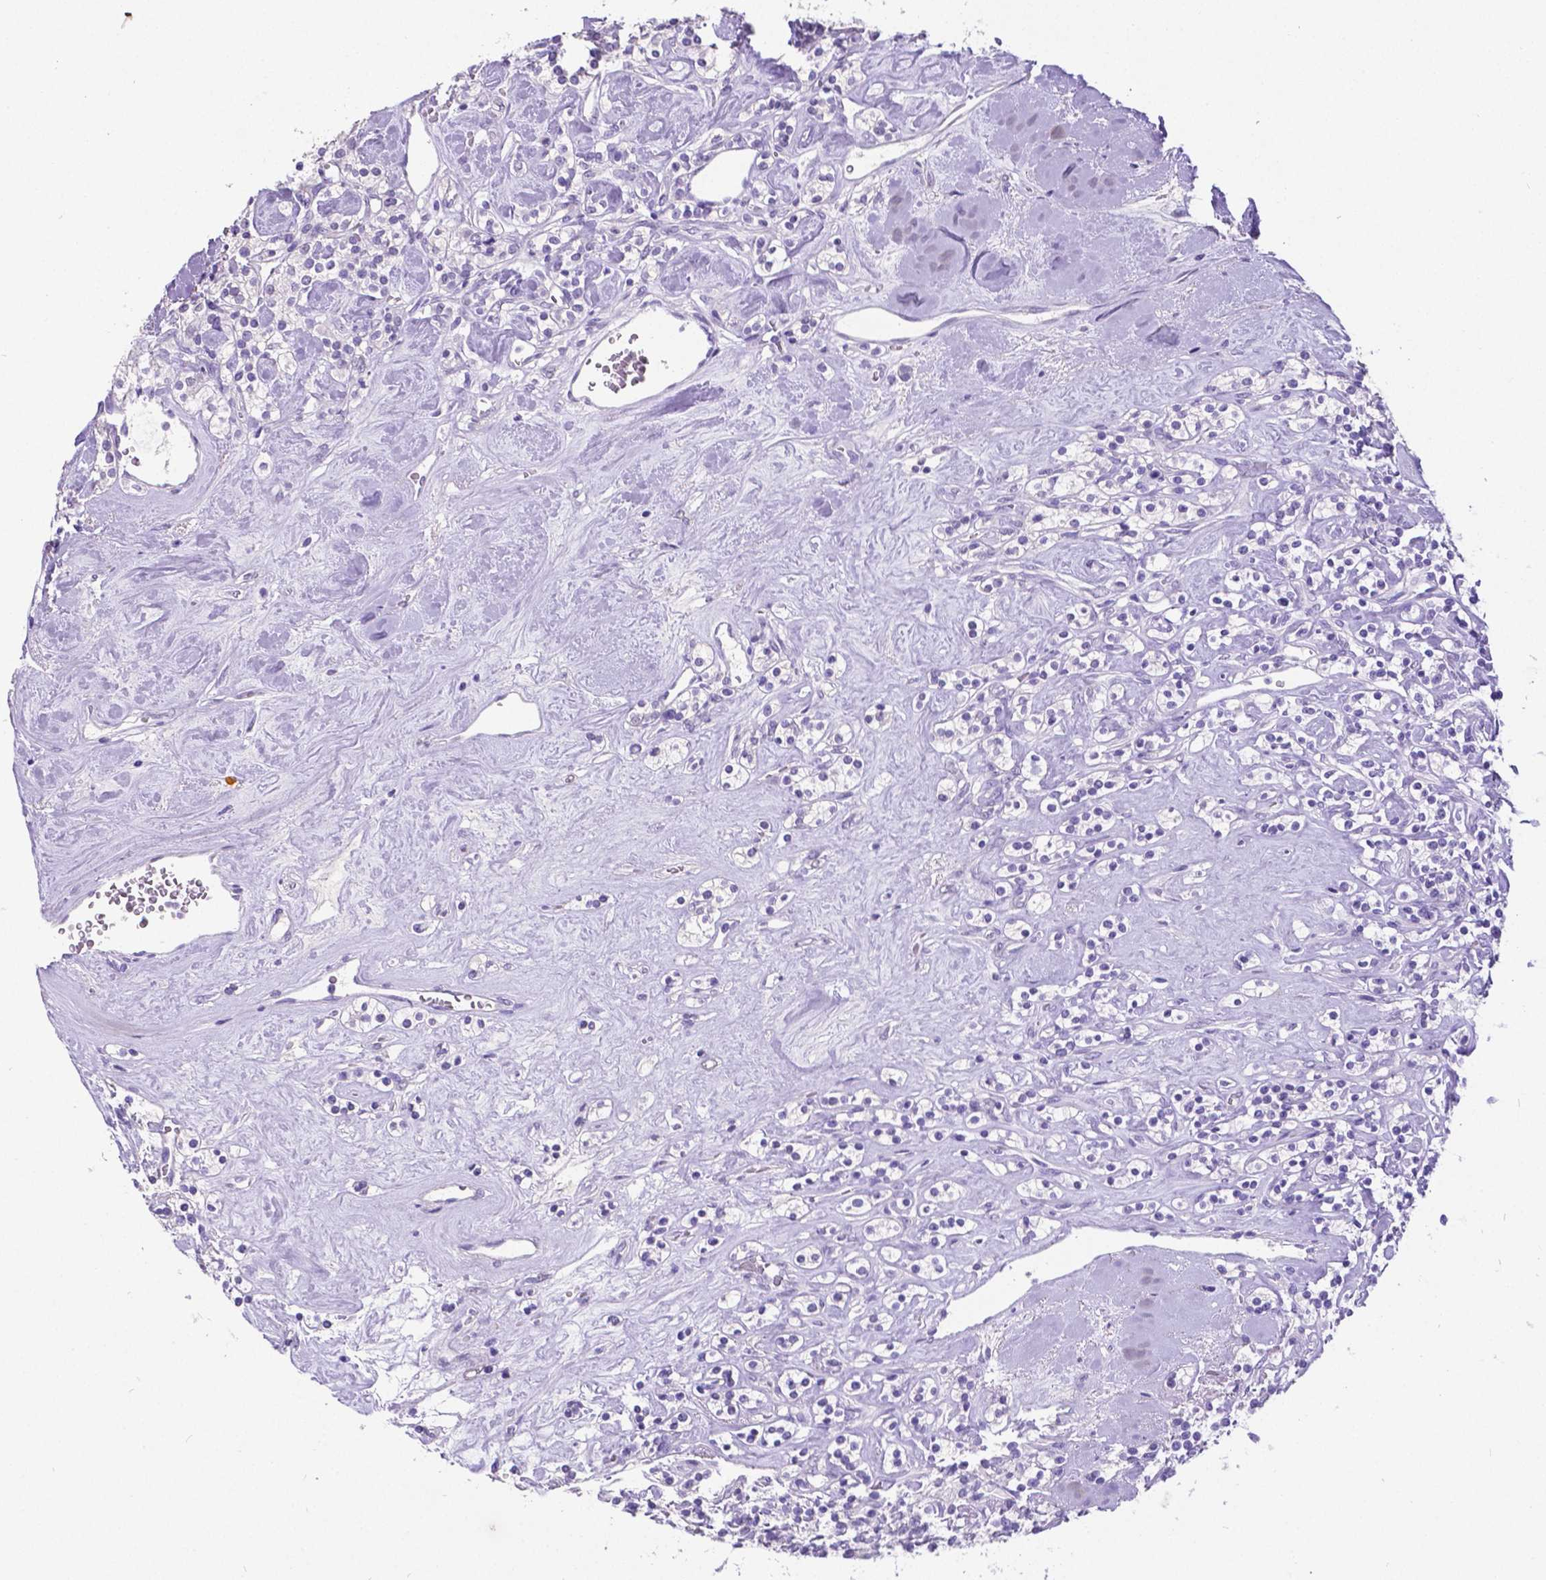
{"staining": {"intensity": "negative", "quantity": "none", "location": "none"}, "tissue": "renal cancer", "cell_type": "Tumor cells", "image_type": "cancer", "snomed": [{"axis": "morphology", "description": "Adenocarcinoma, NOS"}, {"axis": "topography", "description": "Kidney"}], "caption": "A micrograph of renal adenocarcinoma stained for a protein exhibits no brown staining in tumor cells.", "gene": "SATB2", "patient": {"sex": "male", "age": 77}}